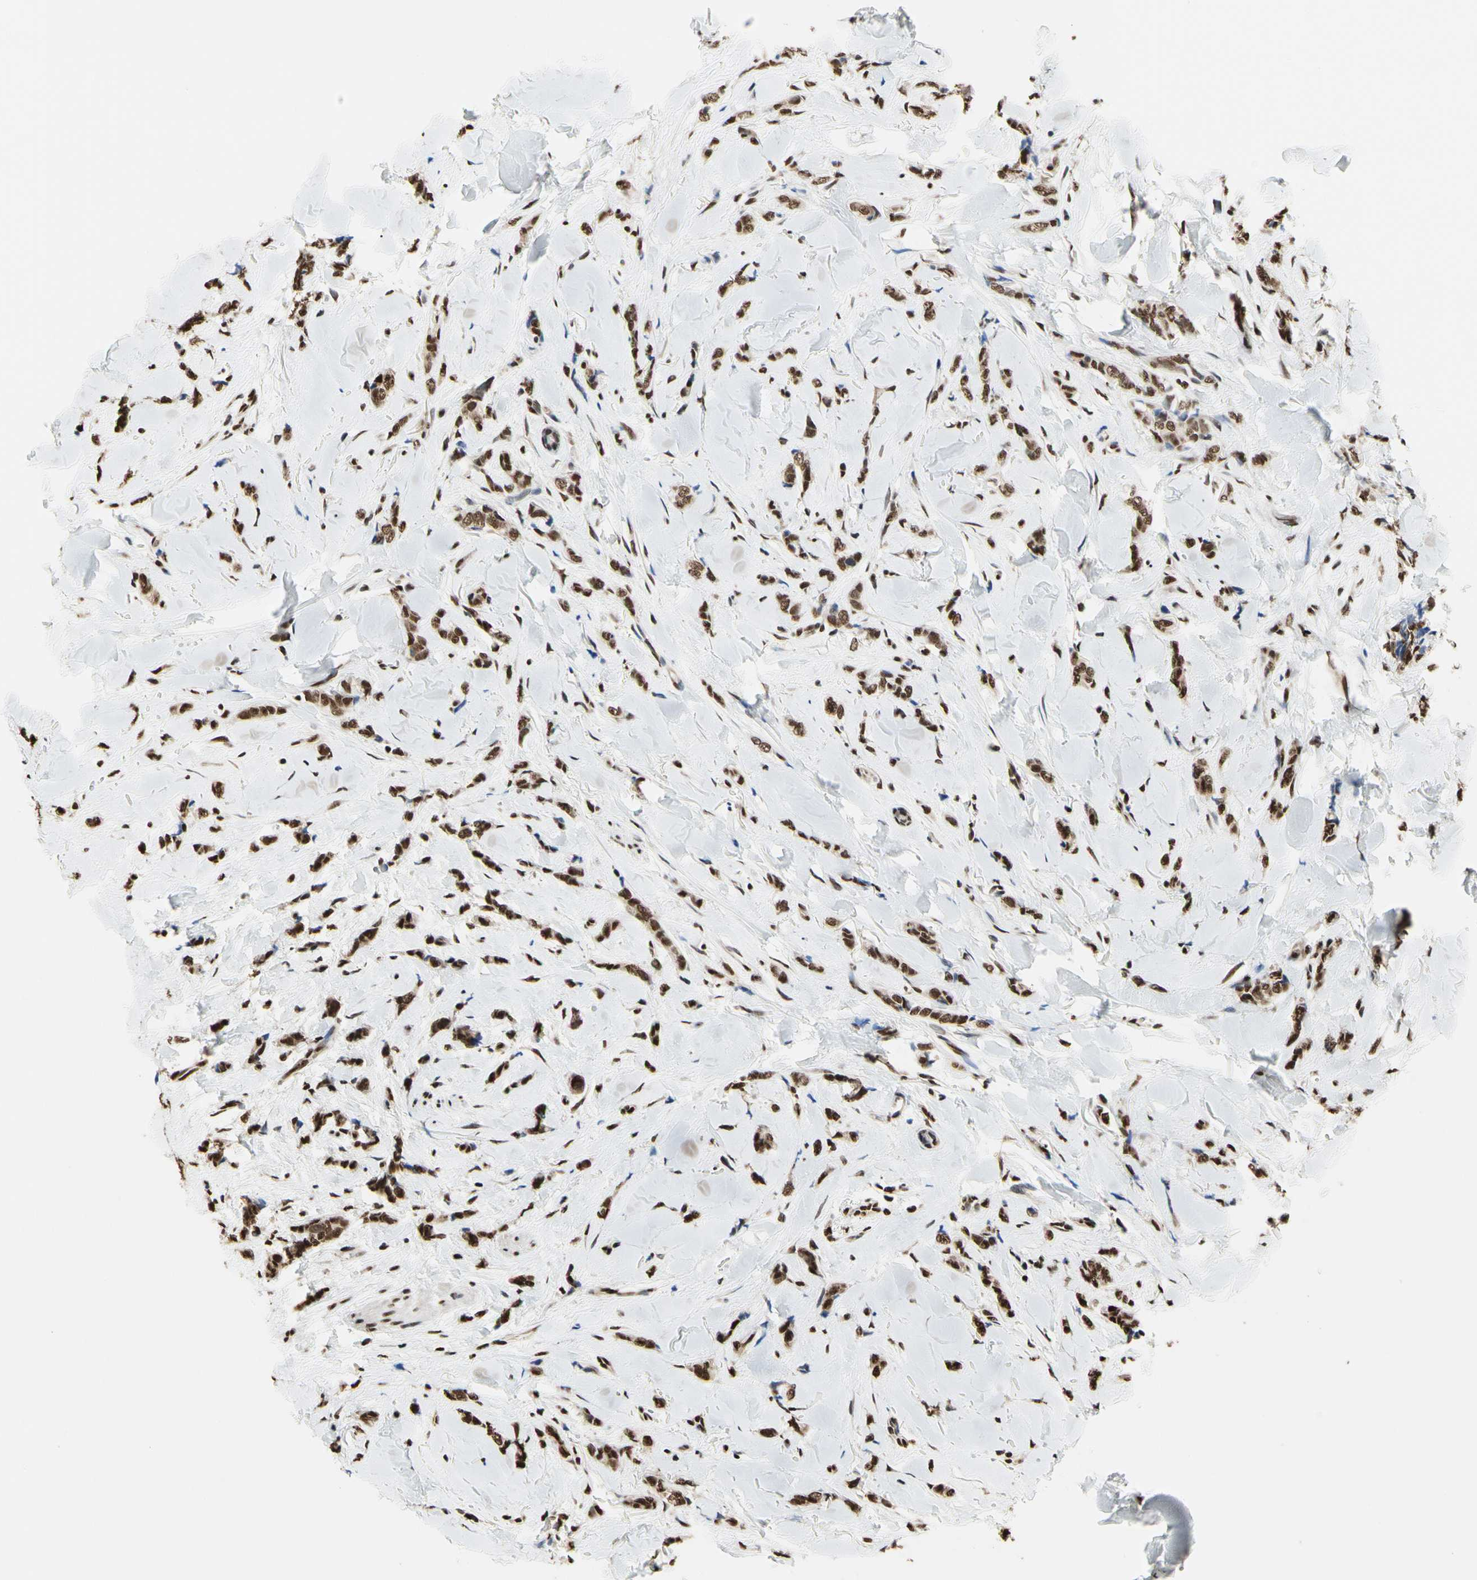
{"staining": {"intensity": "strong", "quantity": ">75%", "location": "nuclear"}, "tissue": "breast cancer", "cell_type": "Tumor cells", "image_type": "cancer", "snomed": [{"axis": "morphology", "description": "Lobular carcinoma"}, {"axis": "topography", "description": "Skin"}, {"axis": "topography", "description": "Breast"}], "caption": "Breast cancer tissue reveals strong nuclear expression in approximately >75% of tumor cells Using DAB (3,3'-diaminobenzidine) (brown) and hematoxylin (blue) stains, captured at high magnification using brightfield microscopy.", "gene": "HNRNPK", "patient": {"sex": "female", "age": 46}}